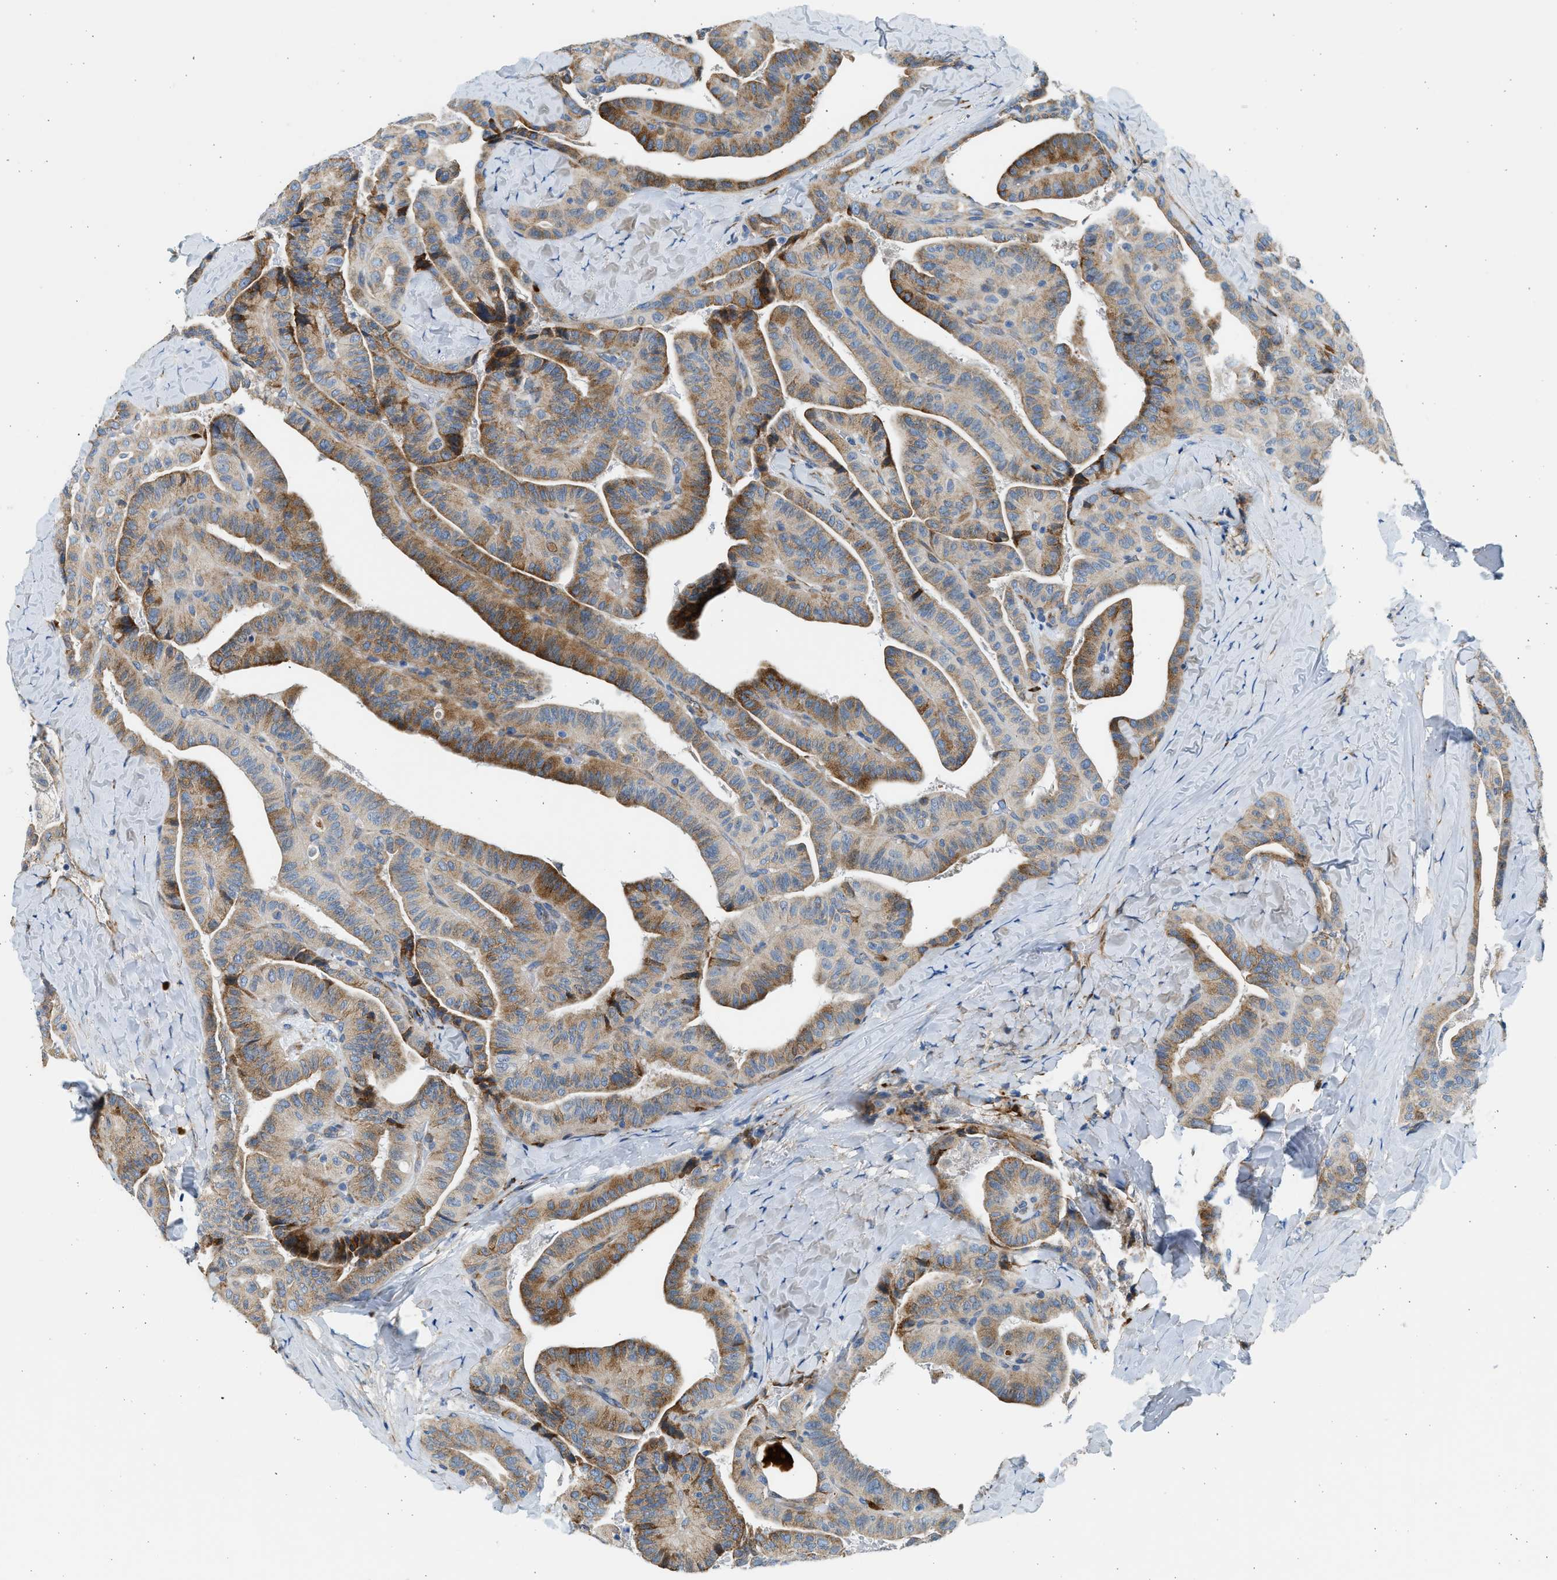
{"staining": {"intensity": "moderate", "quantity": ">75%", "location": "cytoplasmic/membranous"}, "tissue": "thyroid cancer", "cell_type": "Tumor cells", "image_type": "cancer", "snomed": [{"axis": "morphology", "description": "Papillary adenocarcinoma, NOS"}, {"axis": "topography", "description": "Thyroid gland"}], "caption": "A brown stain highlights moderate cytoplasmic/membranous staining of a protein in thyroid cancer (papillary adenocarcinoma) tumor cells. (Stains: DAB (3,3'-diaminobenzidine) in brown, nuclei in blue, Microscopy: brightfield microscopy at high magnification).", "gene": "CNTN6", "patient": {"sex": "male", "age": 77}}